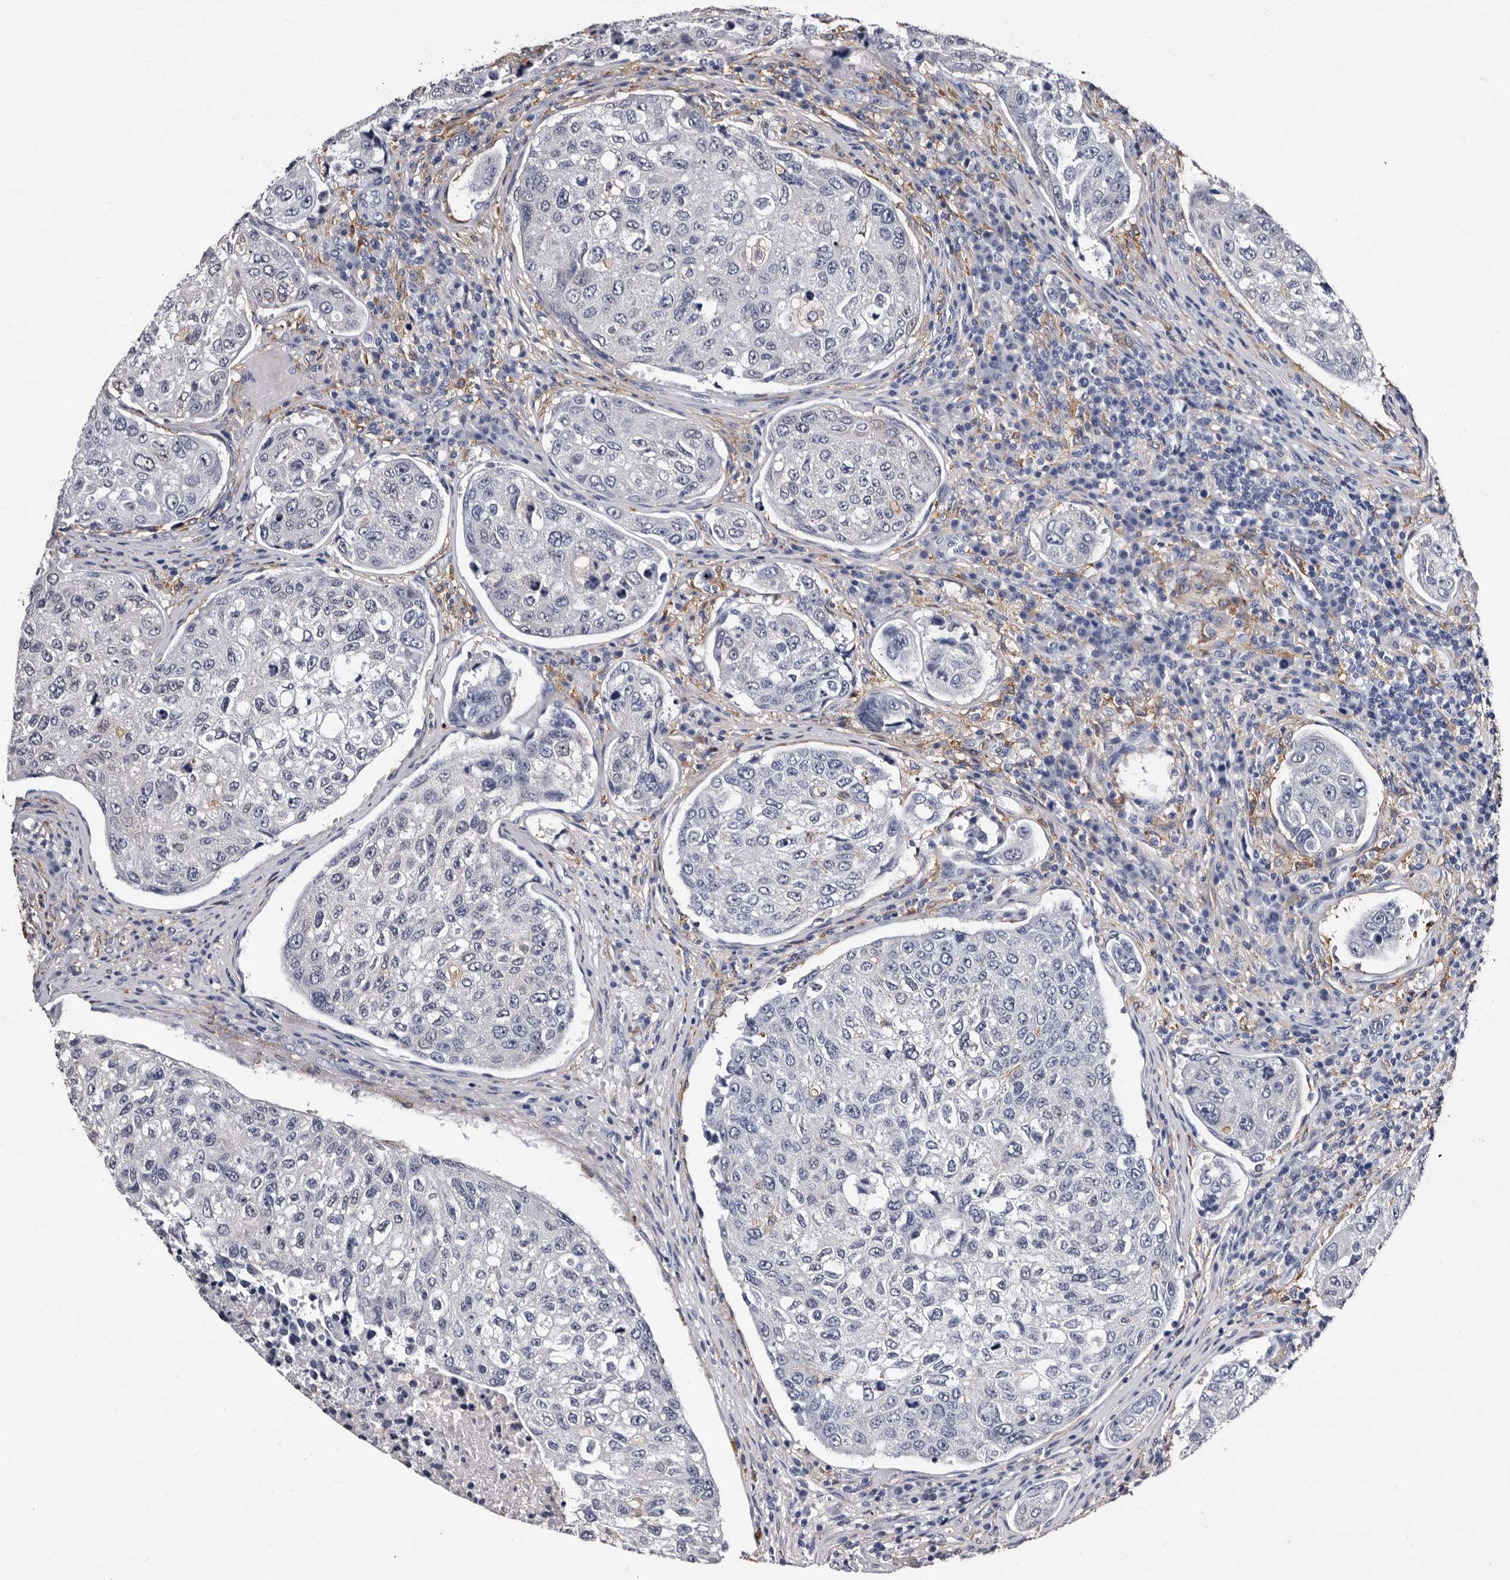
{"staining": {"intensity": "negative", "quantity": "none", "location": "none"}, "tissue": "urothelial cancer", "cell_type": "Tumor cells", "image_type": "cancer", "snomed": [{"axis": "morphology", "description": "Urothelial carcinoma, High grade"}, {"axis": "topography", "description": "Lymph node"}, {"axis": "topography", "description": "Urinary bladder"}], "caption": "Urothelial cancer was stained to show a protein in brown. There is no significant staining in tumor cells. (DAB immunohistochemistry (IHC) visualized using brightfield microscopy, high magnification).", "gene": "EPB41L3", "patient": {"sex": "male", "age": 51}}